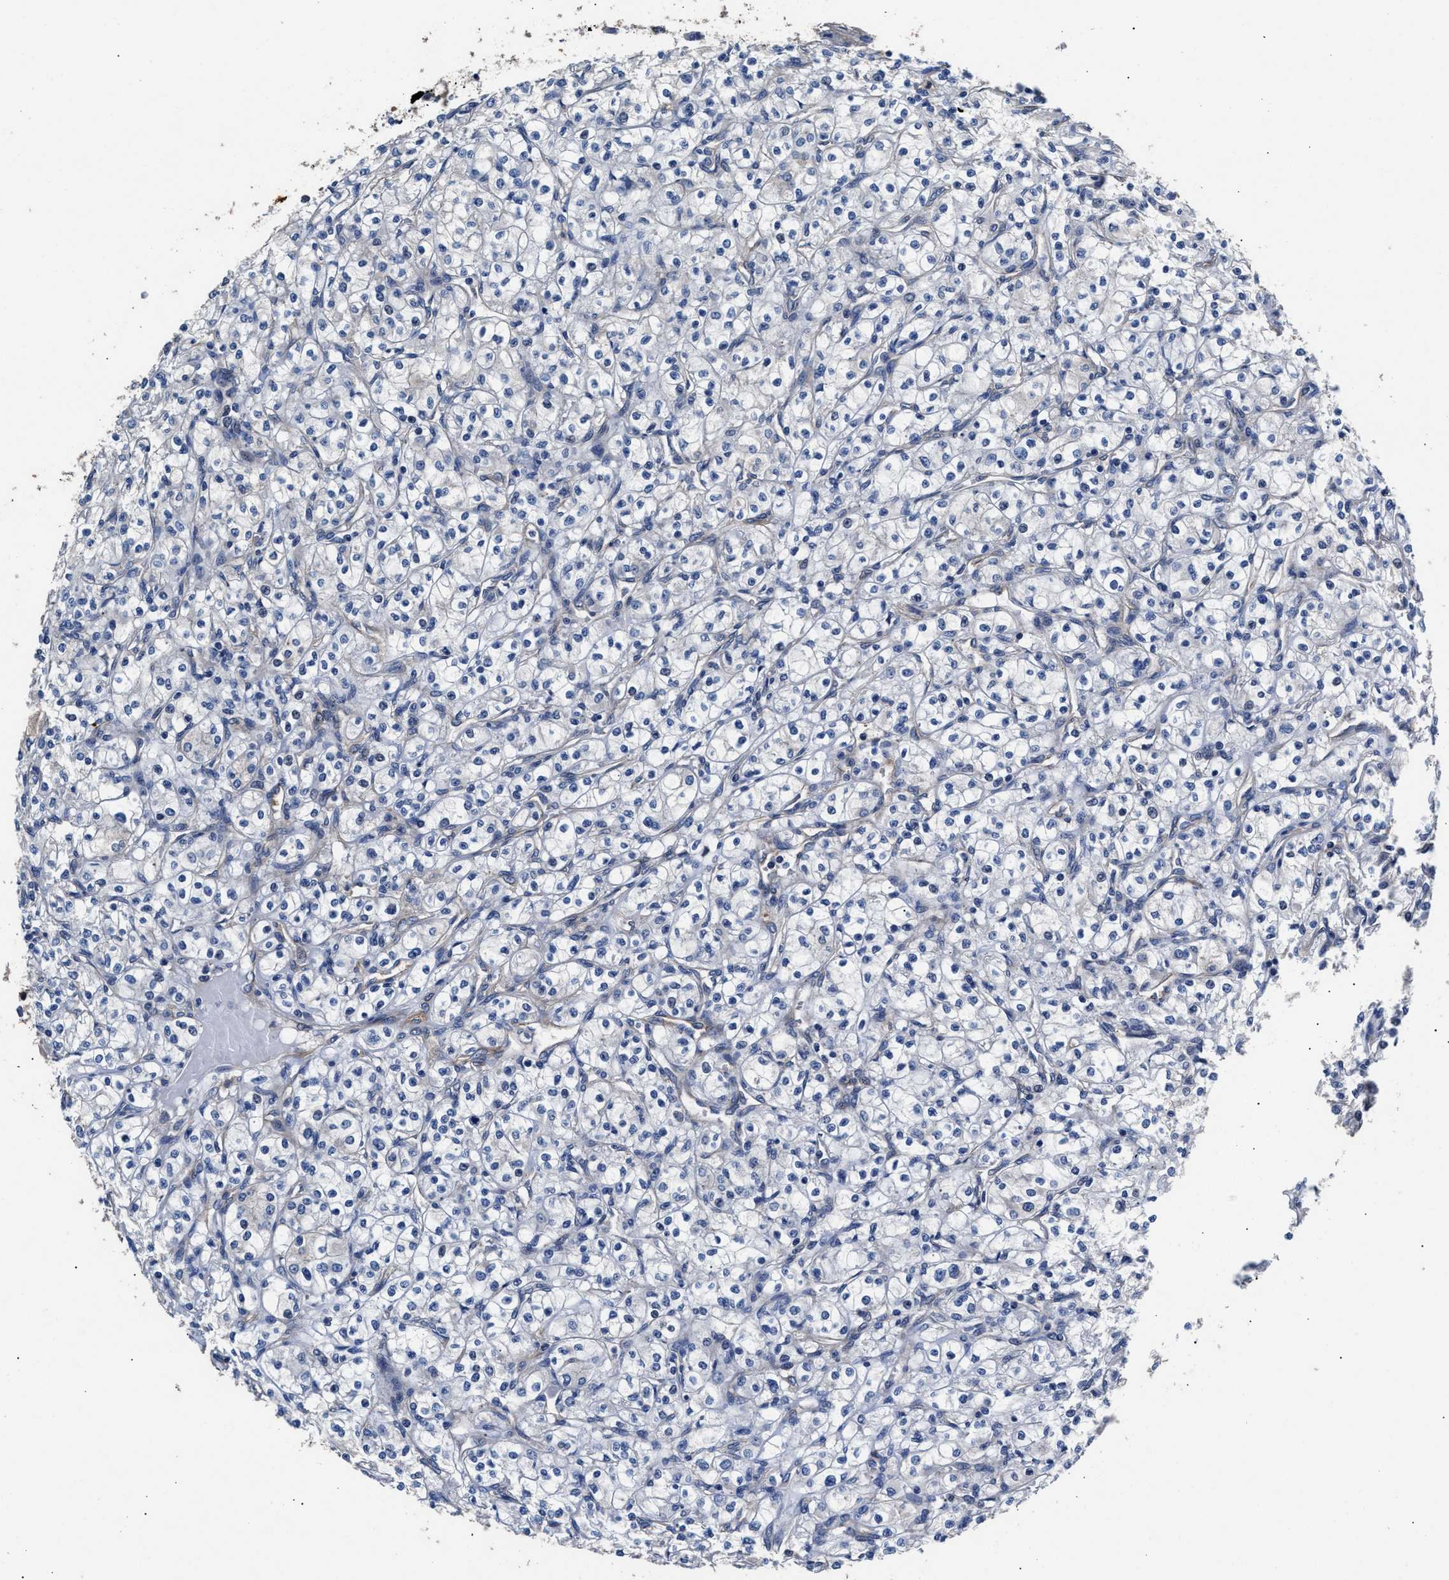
{"staining": {"intensity": "negative", "quantity": "none", "location": "none"}, "tissue": "renal cancer", "cell_type": "Tumor cells", "image_type": "cancer", "snomed": [{"axis": "morphology", "description": "Adenocarcinoma, NOS"}, {"axis": "topography", "description": "Kidney"}], "caption": "Immunohistochemistry photomicrograph of human renal cancer (adenocarcinoma) stained for a protein (brown), which shows no expression in tumor cells.", "gene": "SH3GL1", "patient": {"sex": "male", "age": 77}}